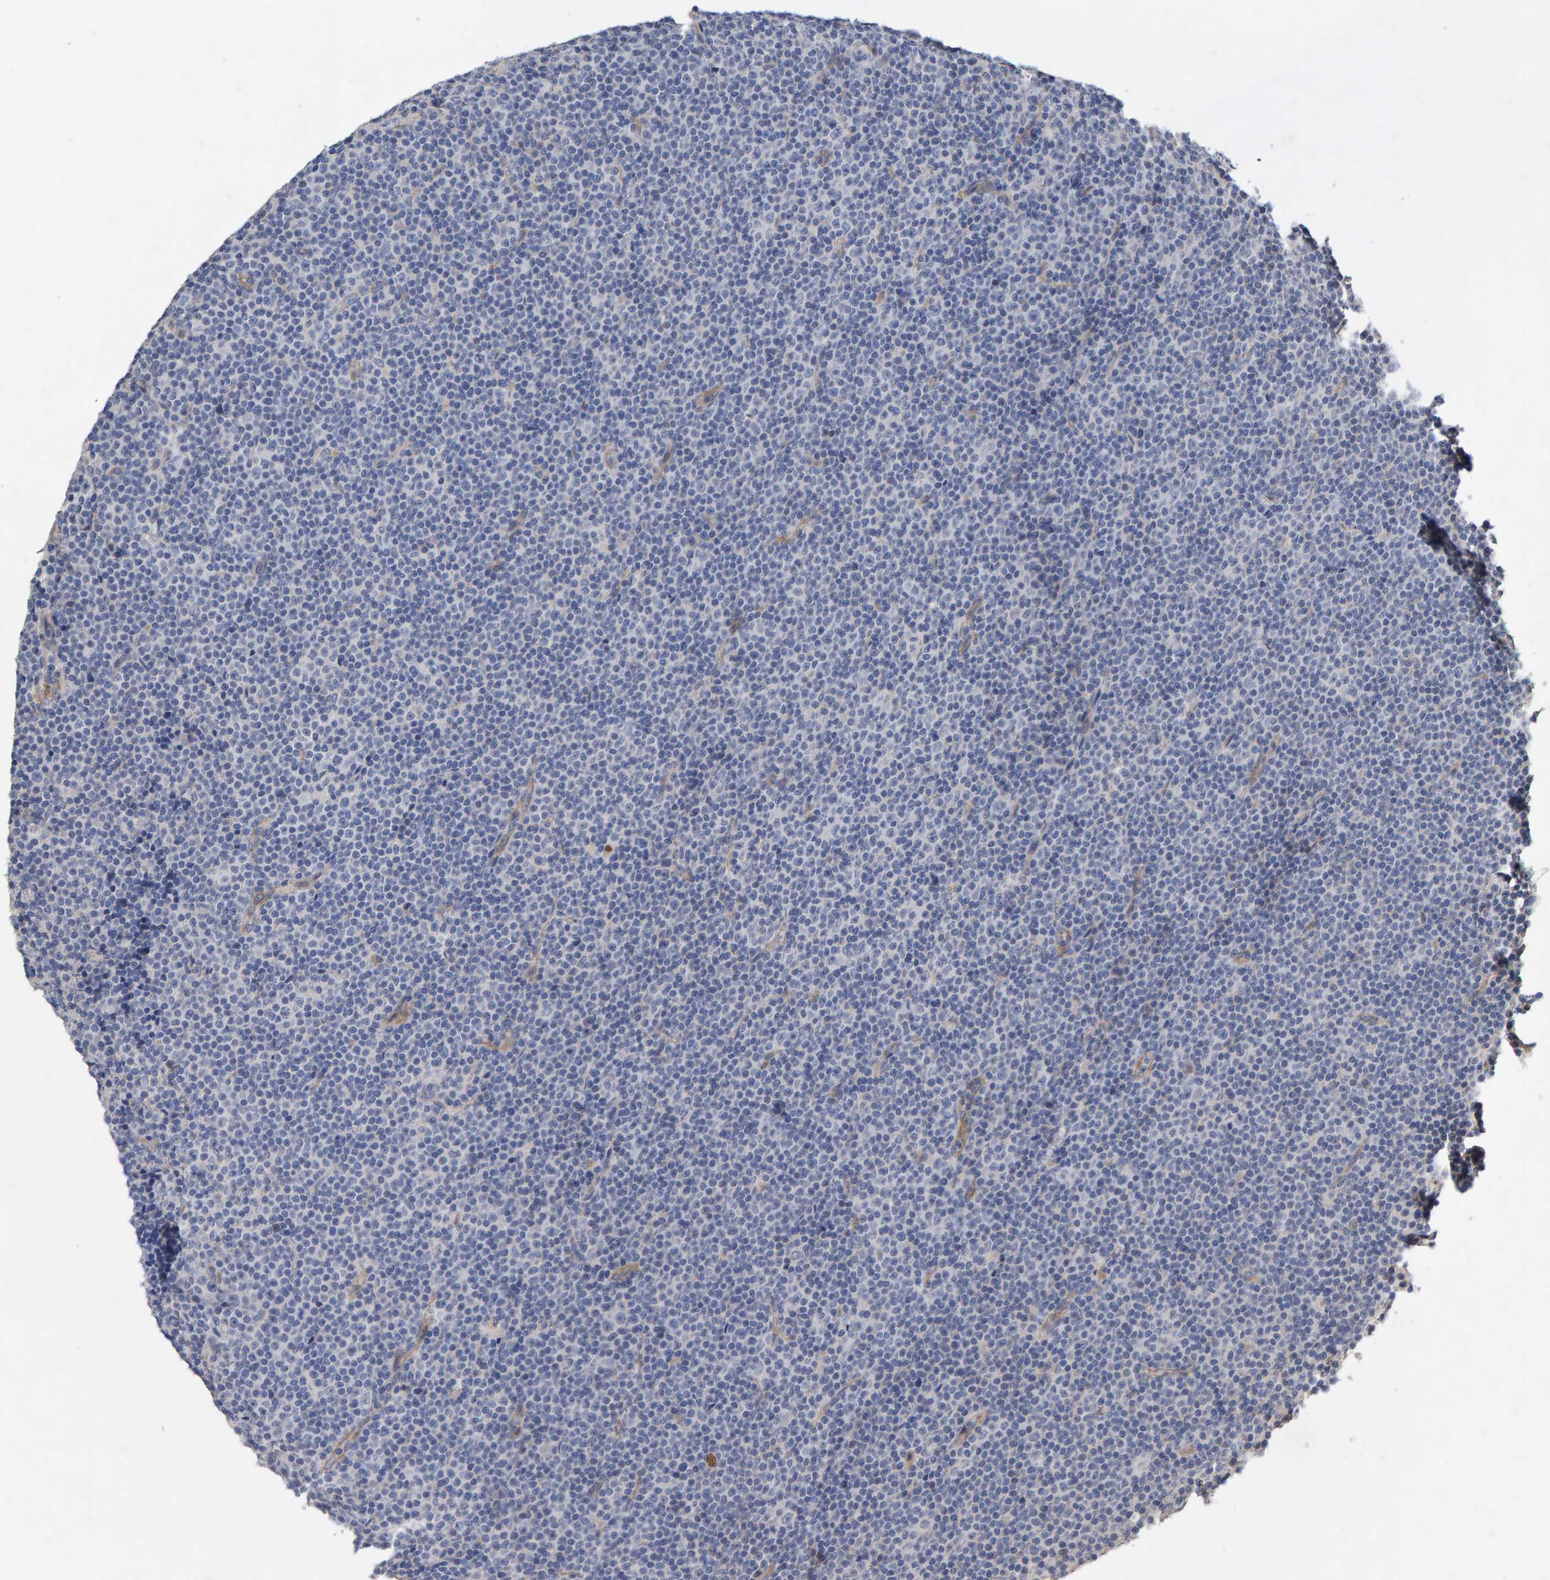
{"staining": {"intensity": "negative", "quantity": "none", "location": "none"}, "tissue": "lymphoma", "cell_type": "Tumor cells", "image_type": "cancer", "snomed": [{"axis": "morphology", "description": "Malignant lymphoma, non-Hodgkin's type, Low grade"}, {"axis": "topography", "description": "Lymph node"}], "caption": "High power microscopy photomicrograph of an immunohistochemistry micrograph of lymphoma, revealing no significant expression in tumor cells. Nuclei are stained in blue.", "gene": "EFR3A", "patient": {"sex": "female", "age": 67}}